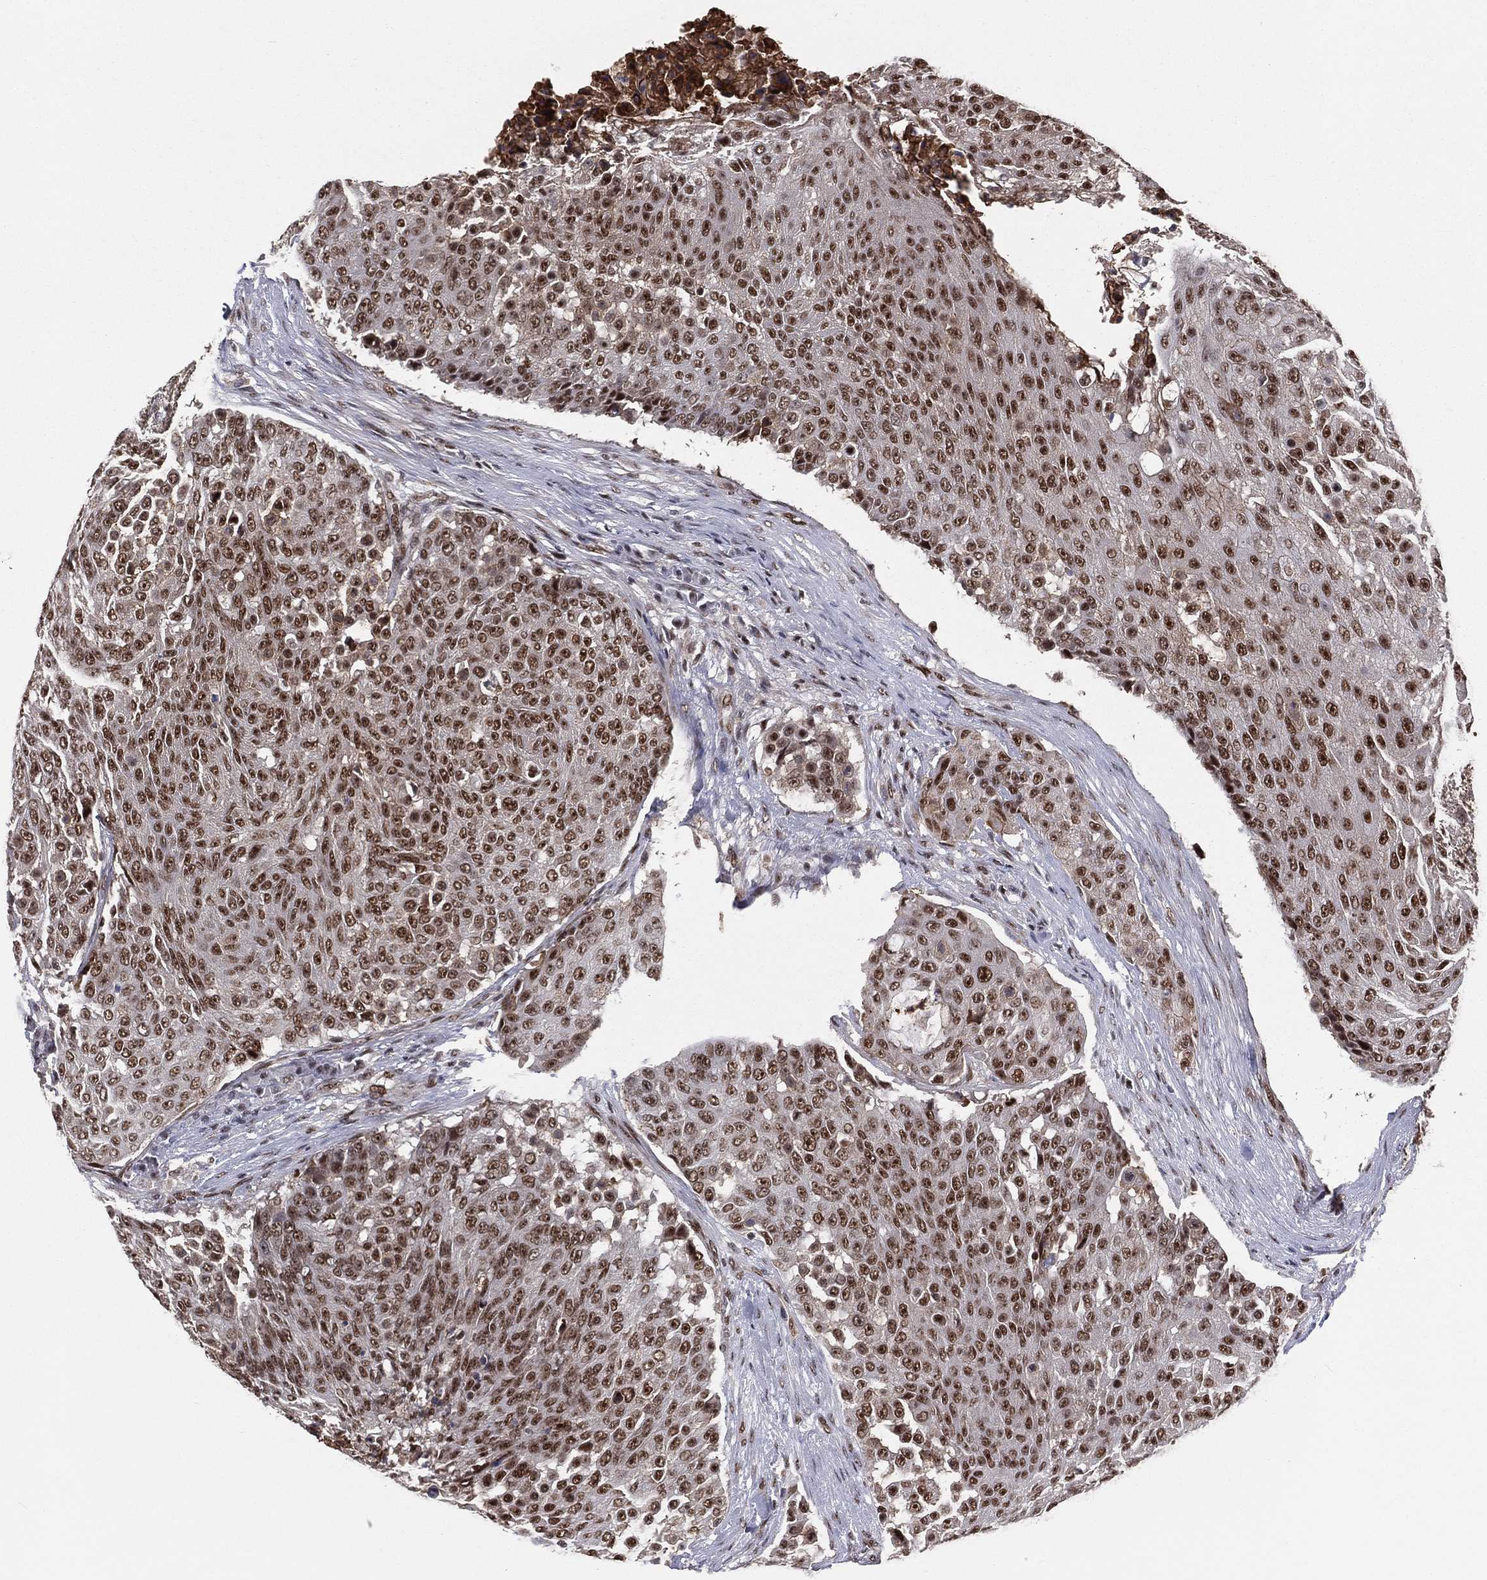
{"staining": {"intensity": "strong", "quantity": "25%-75%", "location": "nuclear"}, "tissue": "urothelial cancer", "cell_type": "Tumor cells", "image_type": "cancer", "snomed": [{"axis": "morphology", "description": "Urothelial carcinoma, High grade"}, {"axis": "topography", "description": "Urinary bladder"}], "caption": "High-magnification brightfield microscopy of urothelial cancer stained with DAB (brown) and counterstained with hematoxylin (blue). tumor cells exhibit strong nuclear positivity is identified in about25%-75% of cells.", "gene": "GPALPP1", "patient": {"sex": "female", "age": 63}}